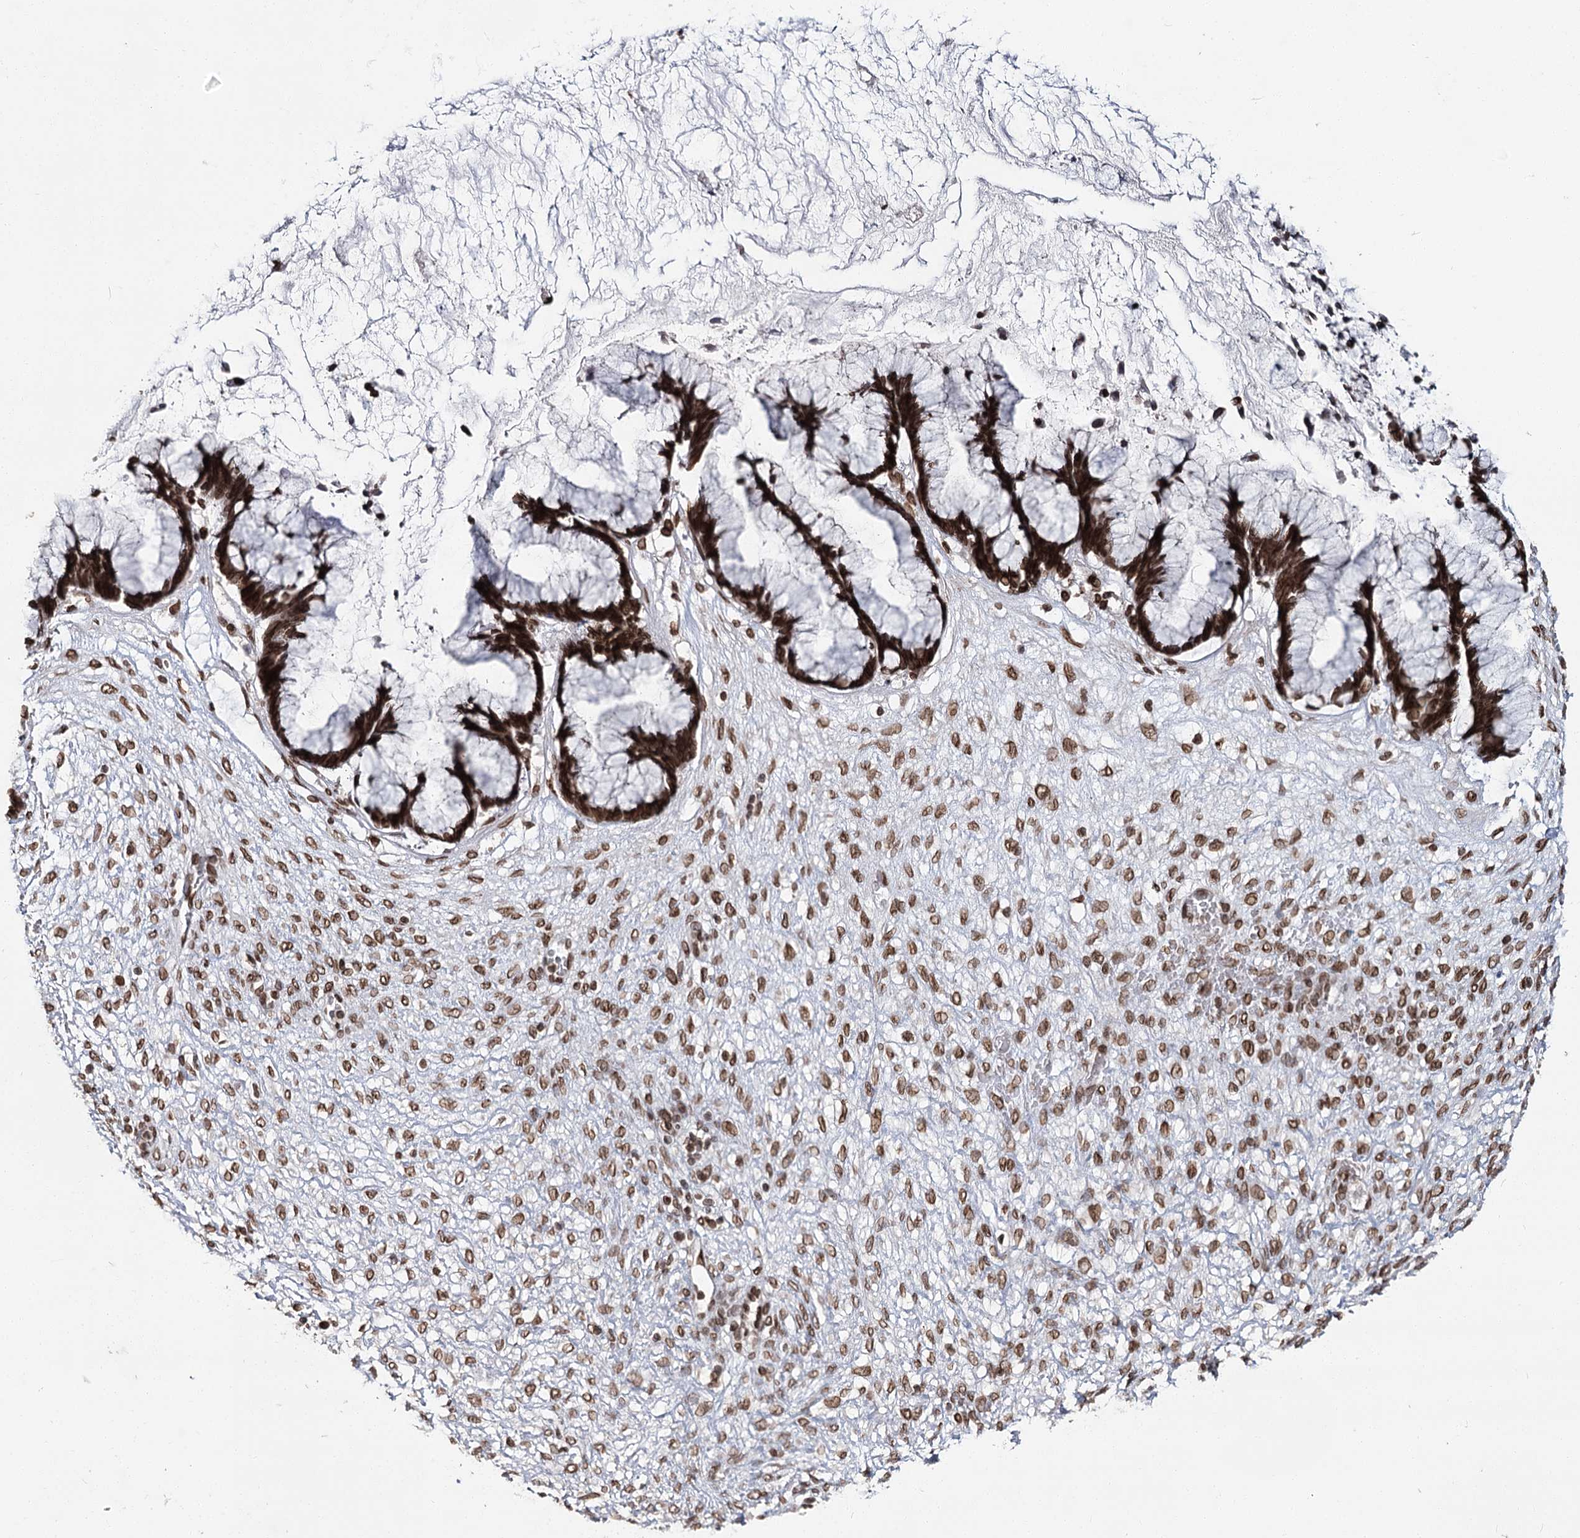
{"staining": {"intensity": "strong", "quantity": ">75%", "location": "nuclear"}, "tissue": "ovarian cancer", "cell_type": "Tumor cells", "image_type": "cancer", "snomed": [{"axis": "morphology", "description": "Cystadenocarcinoma, mucinous, NOS"}, {"axis": "topography", "description": "Ovary"}], "caption": "Human ovarian cancer (mucinous cystadenocarcinoma) stained with a protein marker exhibits strong staining in tumor cells.", "gene": "KIAA0930", "patient": {"sex": "female", "age": 42}}